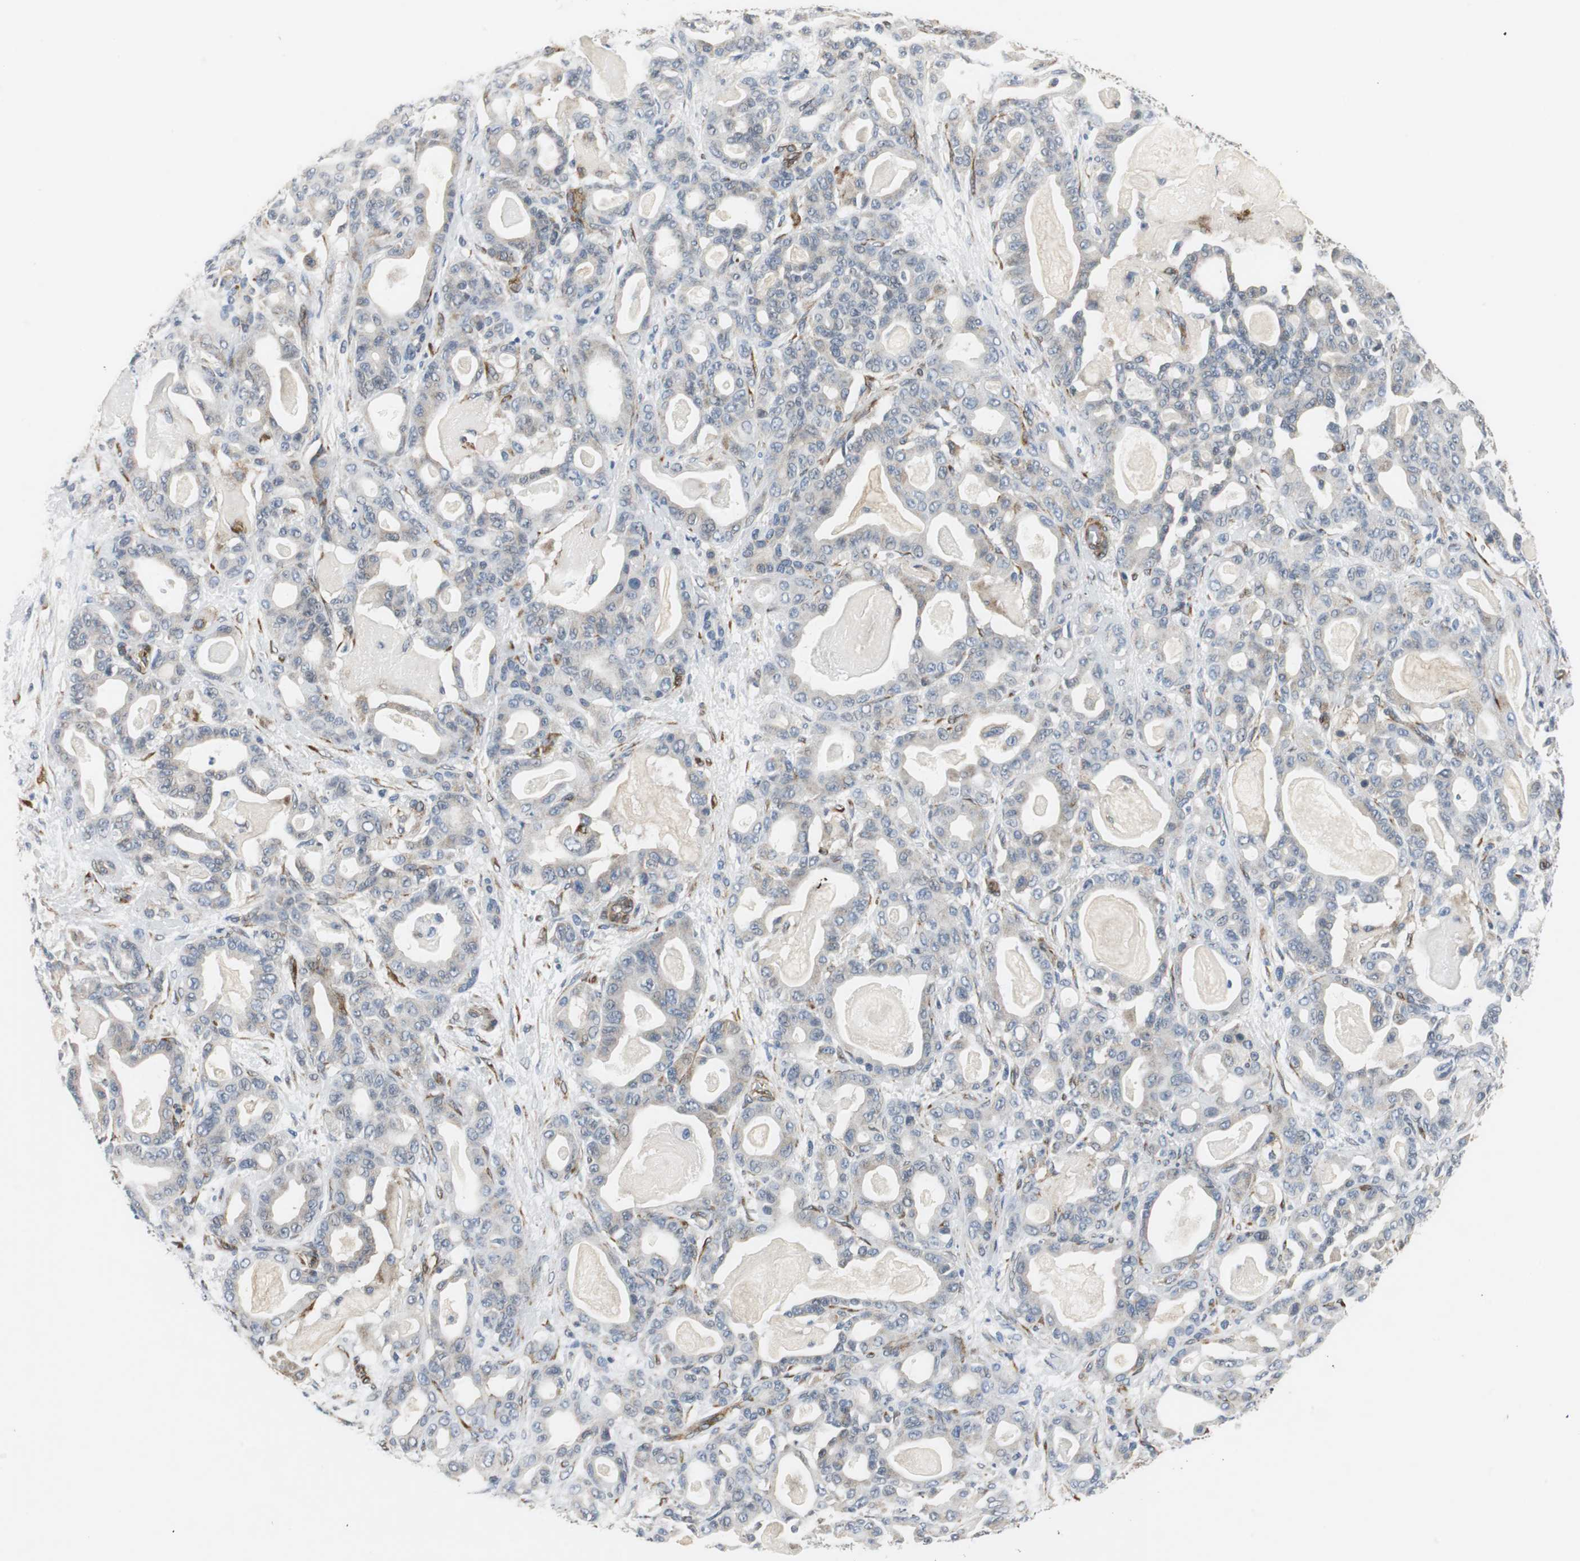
{"staining": {"intensity": "weak", "quantity": "<25%", "location": "cytoplasmic/membranous"}, "tissue": "pancreatic cancer", "cell_type": "Tumor cells", "image_type": "cancer", "snomed": [{"axis": "morphology", "description": "Adenocarcinoma, NOS"}, {"axis": "topography", "description": "Pancreas"}], "caption": "A micrograph of pancreatic cancer stained for a protein demonstrates no brown staining in tumor cells.", "gene": "ISCU", "patient": {"sex": "male", "age": 63}}